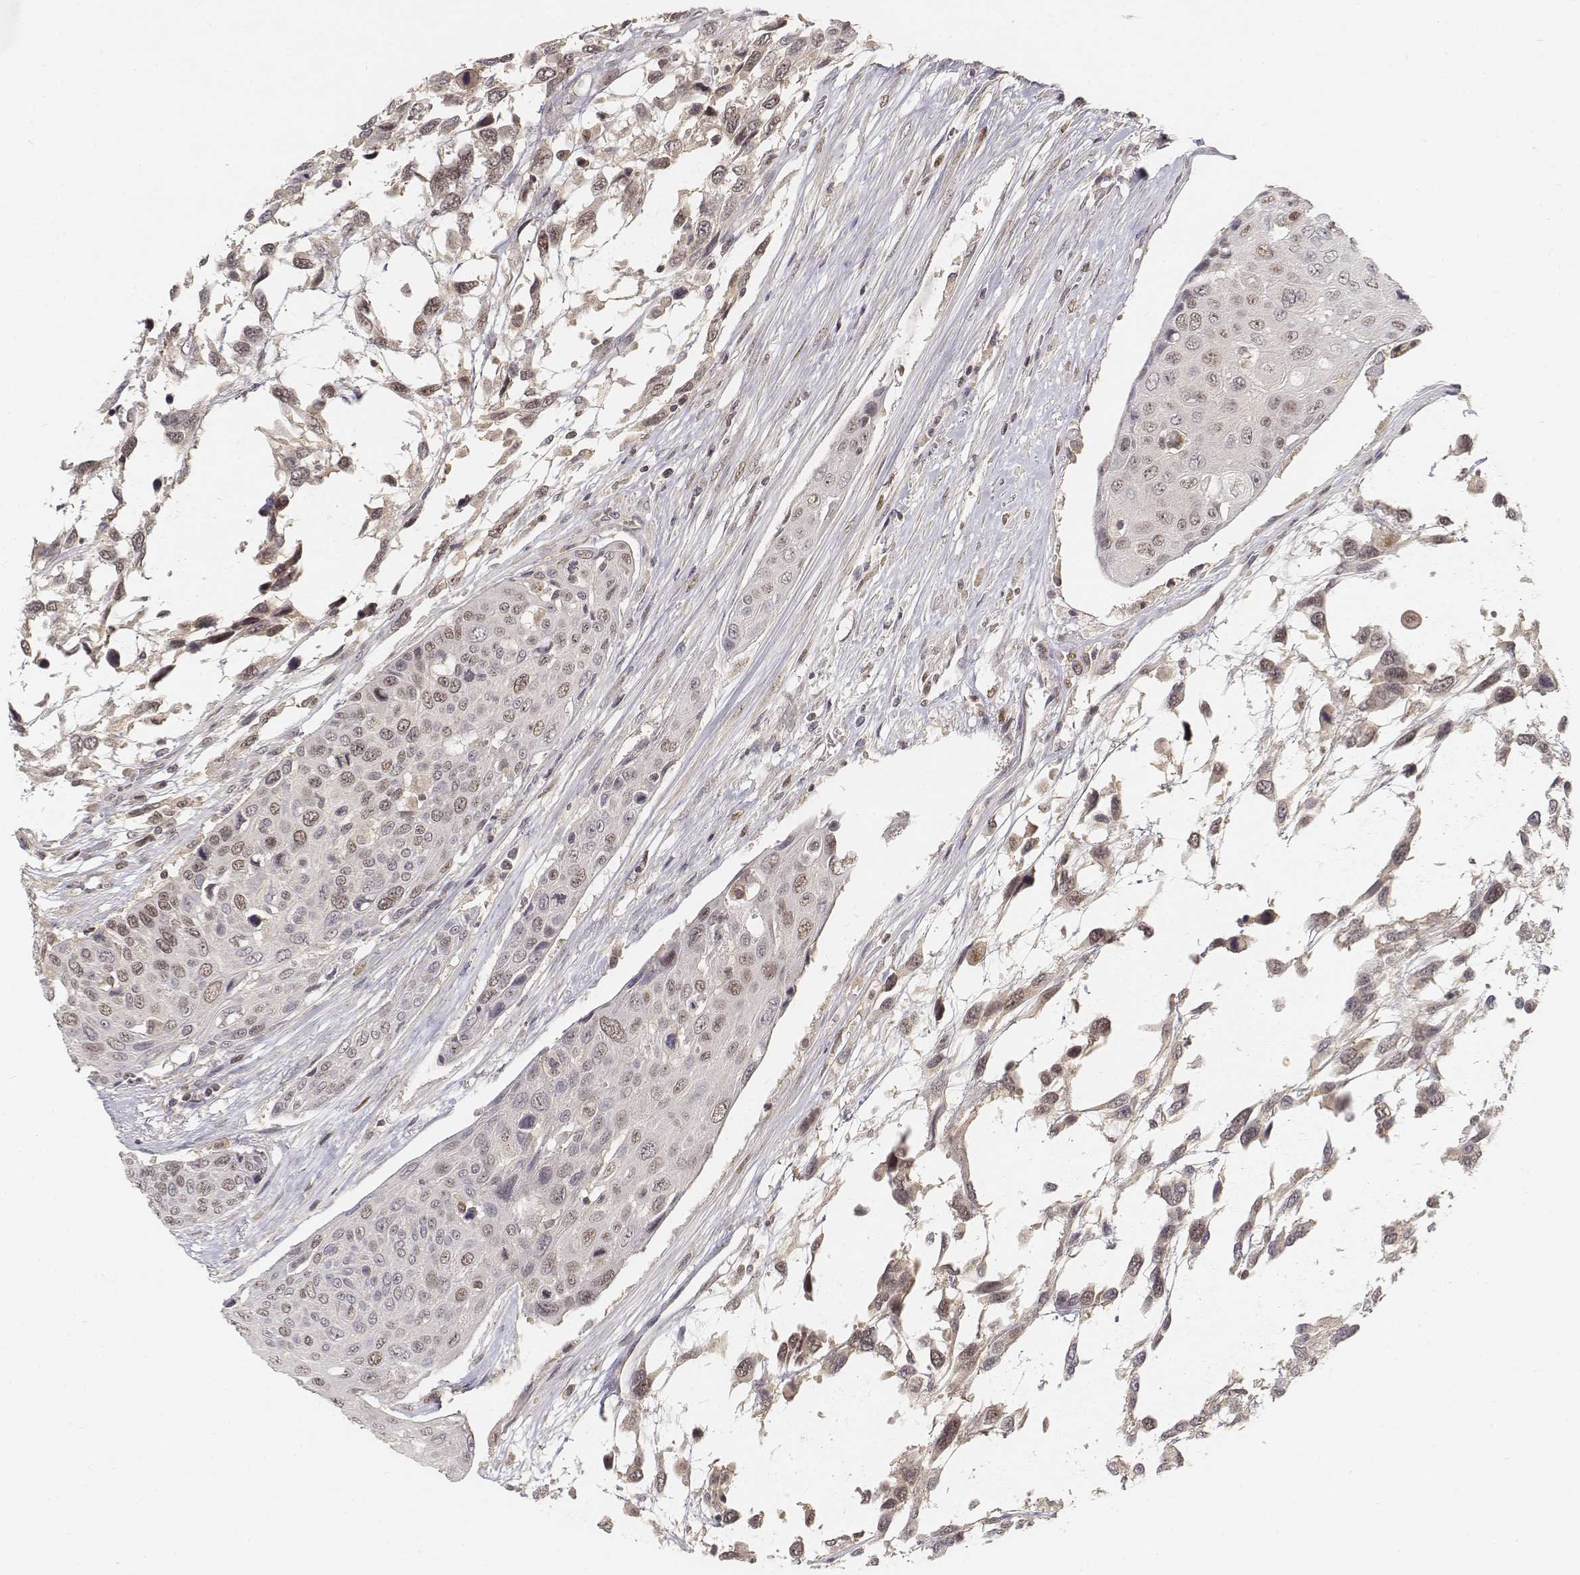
{"staining": {"intensity": "weak", "quantity": "<25%", "location": "nuclear"}, "tissue": "urothelial cancer", "cell_type": "Tumor cells", "image_type": "cancer", "snomed": [{"axis": "morphology", "description": "Urothelial carcinoma, High grade"}, {"axis": "topography", "description": "Urinary bladder"}], "caption": "Immunohistochemical staining of human high-grade urothelial carcinoma displays no significant positivity in tumor cells.", "gene": "FANCD2", "patient": {"sex": "female", "age": 70}}